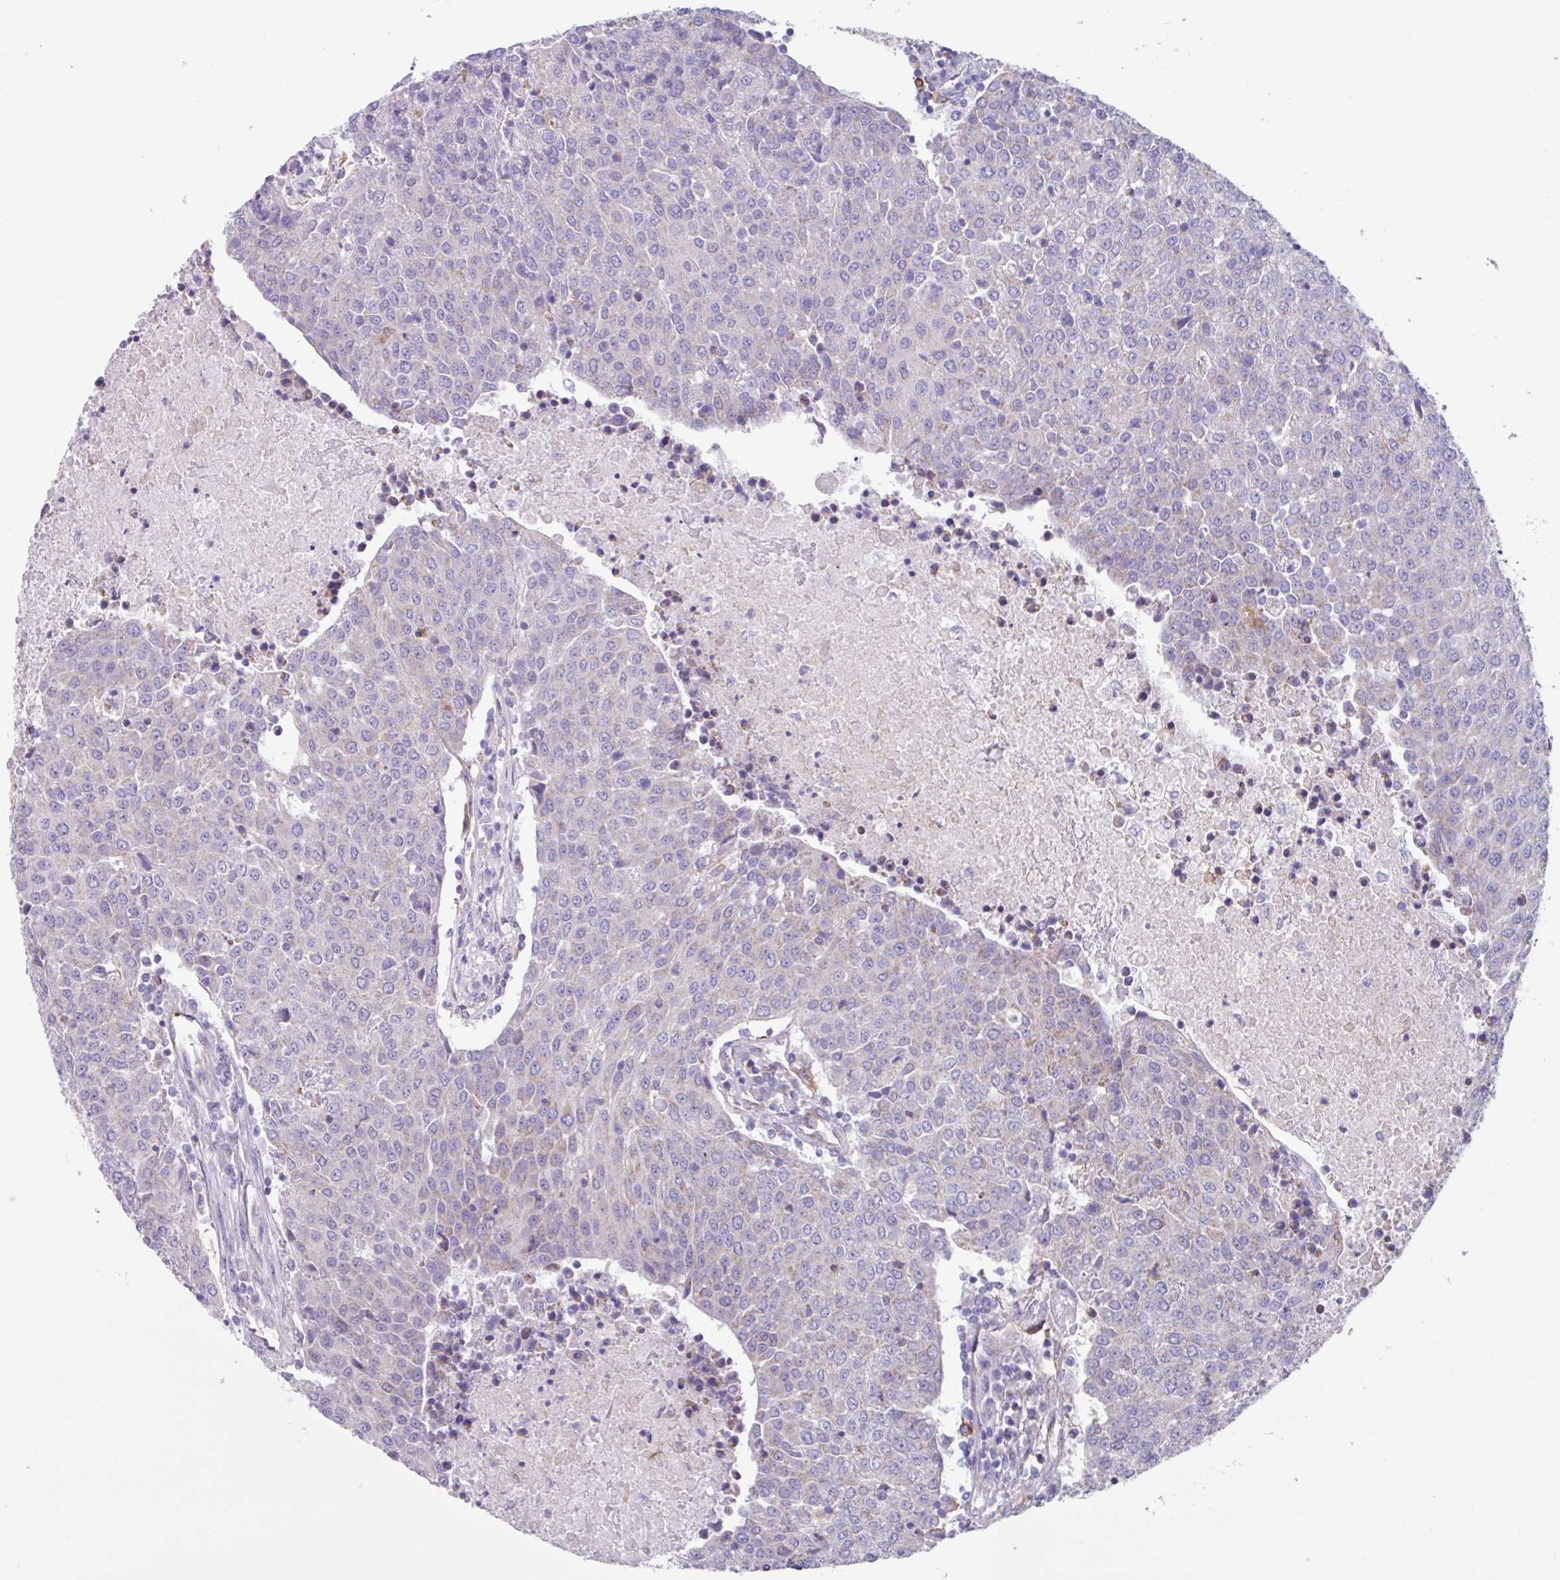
{"staining": {"intensity": "negative", "quantity": "none", "location": "none"}, "tissue": "urothelial cancer", "cell_type": "Tumor cells", "image_type": "cancer", "snomed": [{"axis": "morphology", "description": "Urothelial carcinoma, High grade"}, {"axis": "topography", "description": "Urinary bladder"}], "caption": "The image demonstrates no staining of tumor cells in high-grade urothelial carcinoma. The staining was performed using DAB to visualize the protein expression in brown, while the nuclei were stained in blue with hematoxylin (Magnification: 20x).", "gene": "OTULIN", "patient": {"sex": "female", "age": 85}}